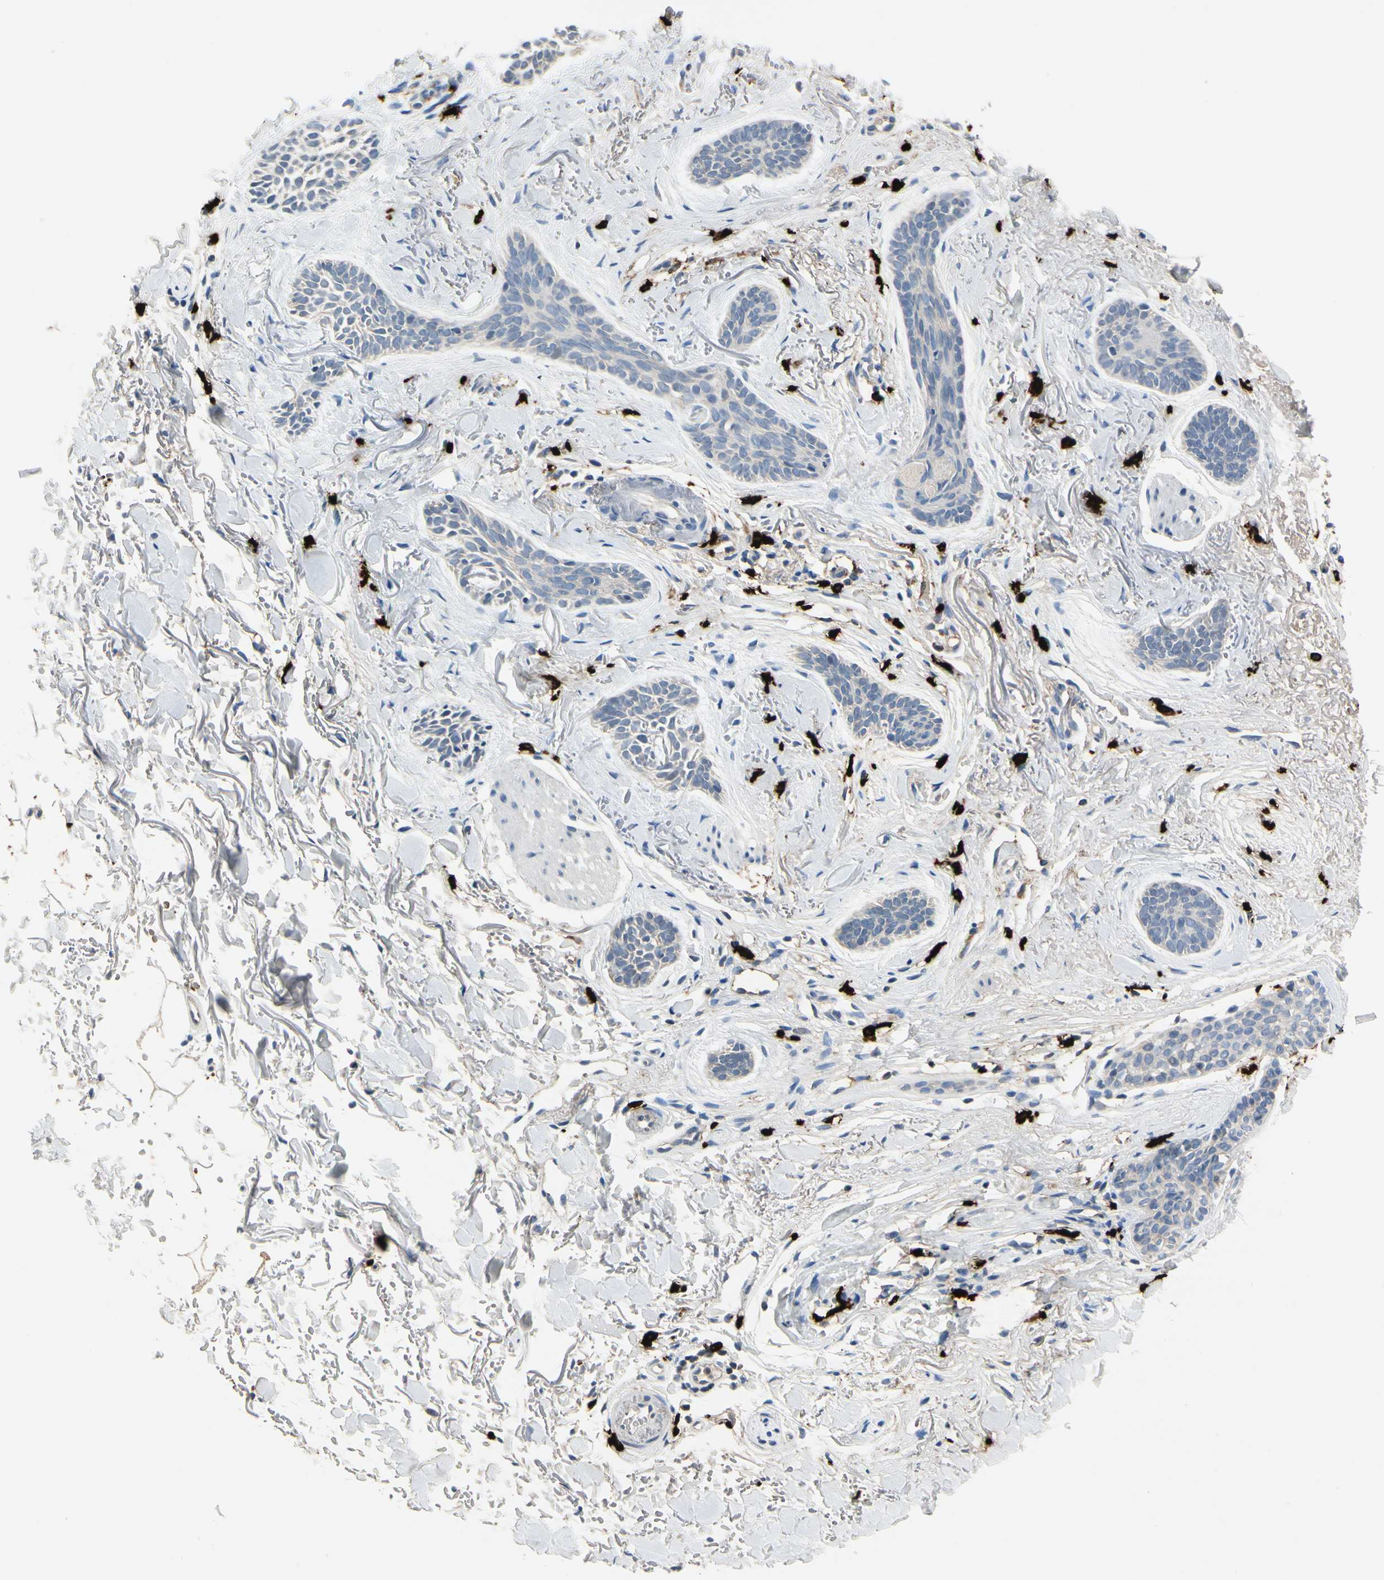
{"staining": {"intensity": "negative", "quantity": "none", "location": "none"}, "tissue": "skin cancer", "cell_type": "Tumor cells", "image_type": "cancer", "snomed": [{"axis": "morphology", "description": "Basal cell carcinoma"}, {"axis": "topography", "description": "Skin"}], "caption": "Micrograph shows no protein staining in tumor cells of basal cell carcinoma (skin) tissue. (DAB (3,3'-diaminobenzidine) immunohistochemistry (IHC), high magnification).", "gene": "CPA3", "patient": {"sex": "female", "age": 84}}